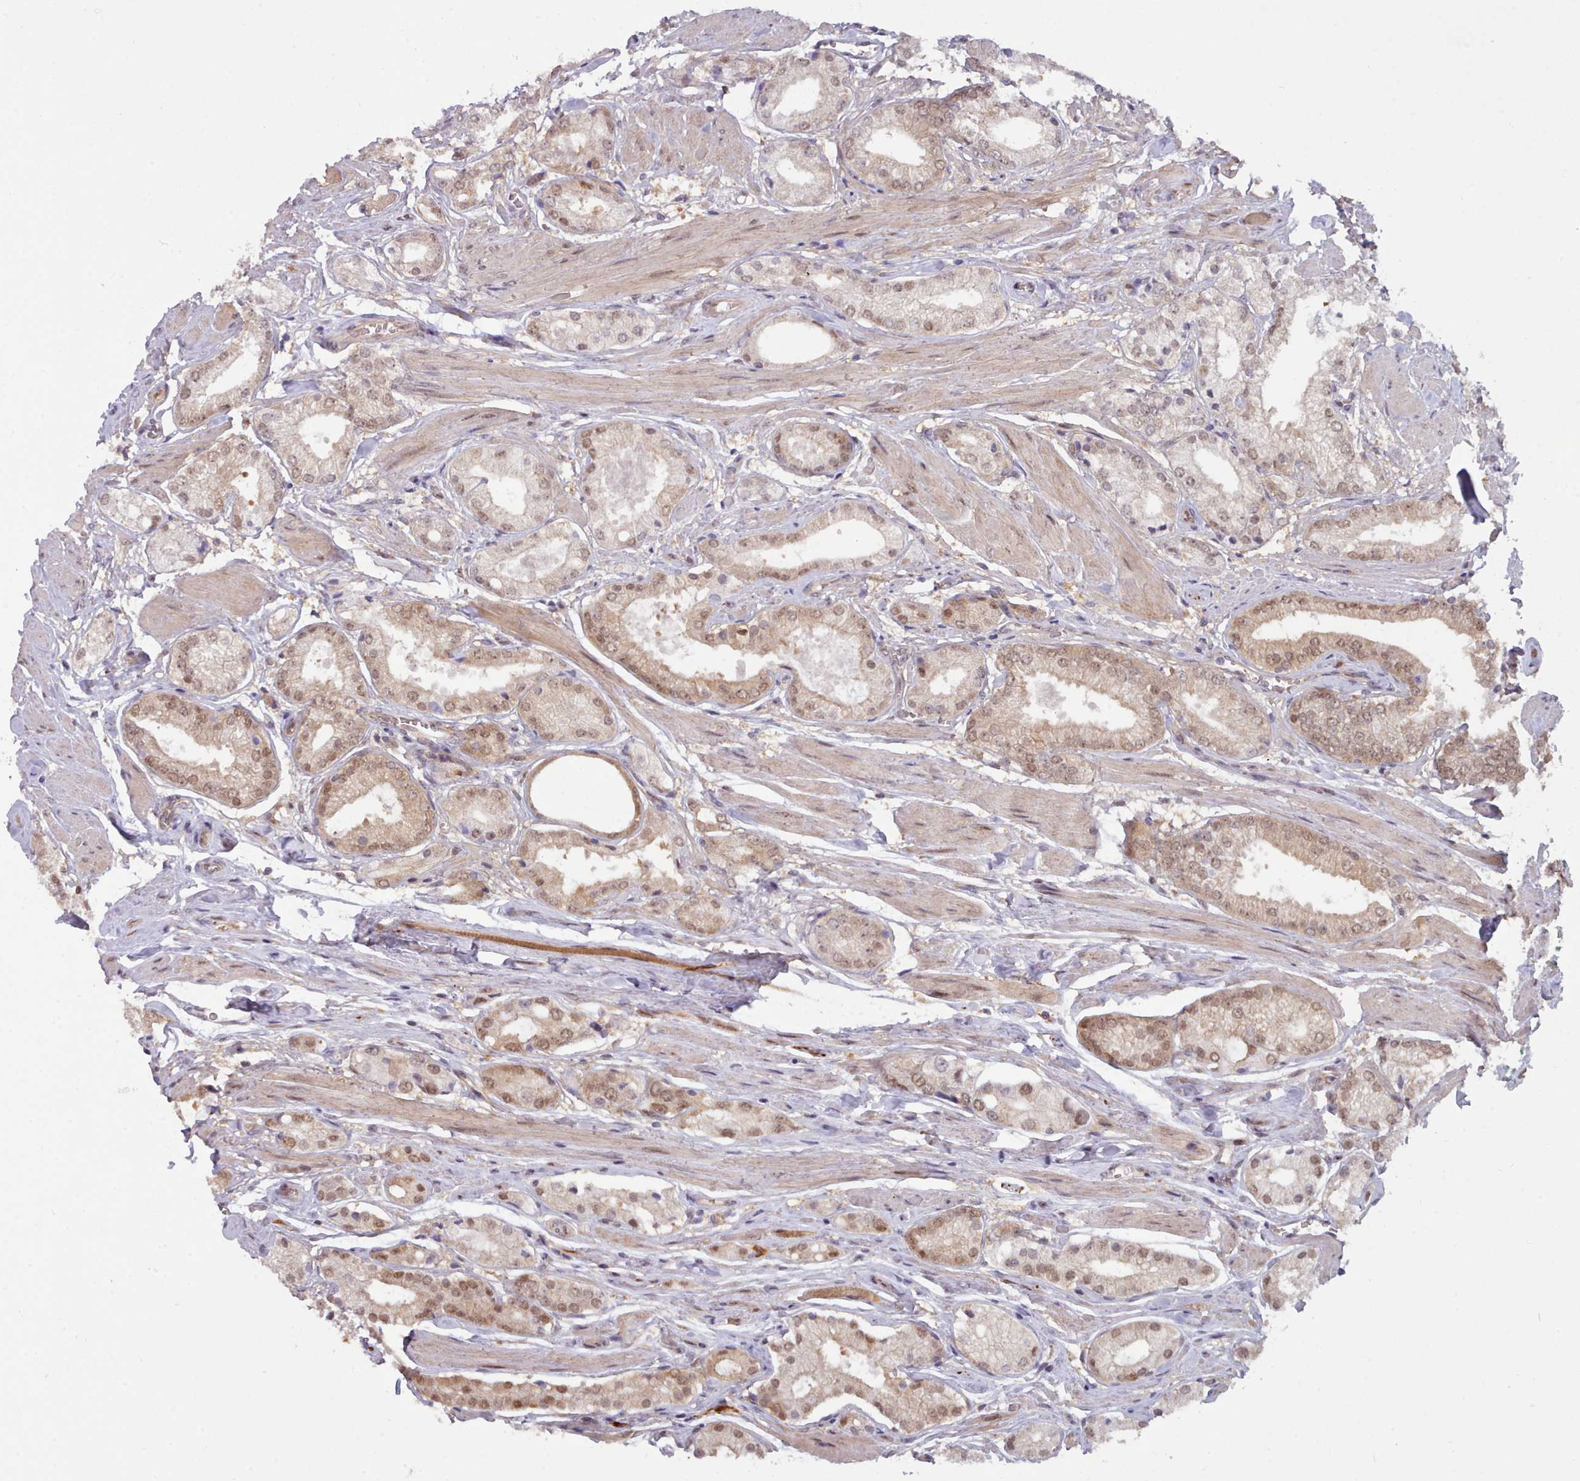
{"staining": {"intensity": "weak", "quantity": "25%-75%", "location": "nuclear"}, "tissue": "prostate cancer", "cell_type": "Tumor cells", "image_type": "cancer", "snomed": [{"axis": "morphology", "description": "Adenocarcinoma, High grade"}, {"axis": "topography", "description": "Prostate and seminal vesicle, NOS"}], "caption": "Human prostate high-grade adenocarcinoma stained with a protein marker reveals weak staining in tumor cells.", "gene": "CES3", "patient": {"sex": "male", "age": 64}}